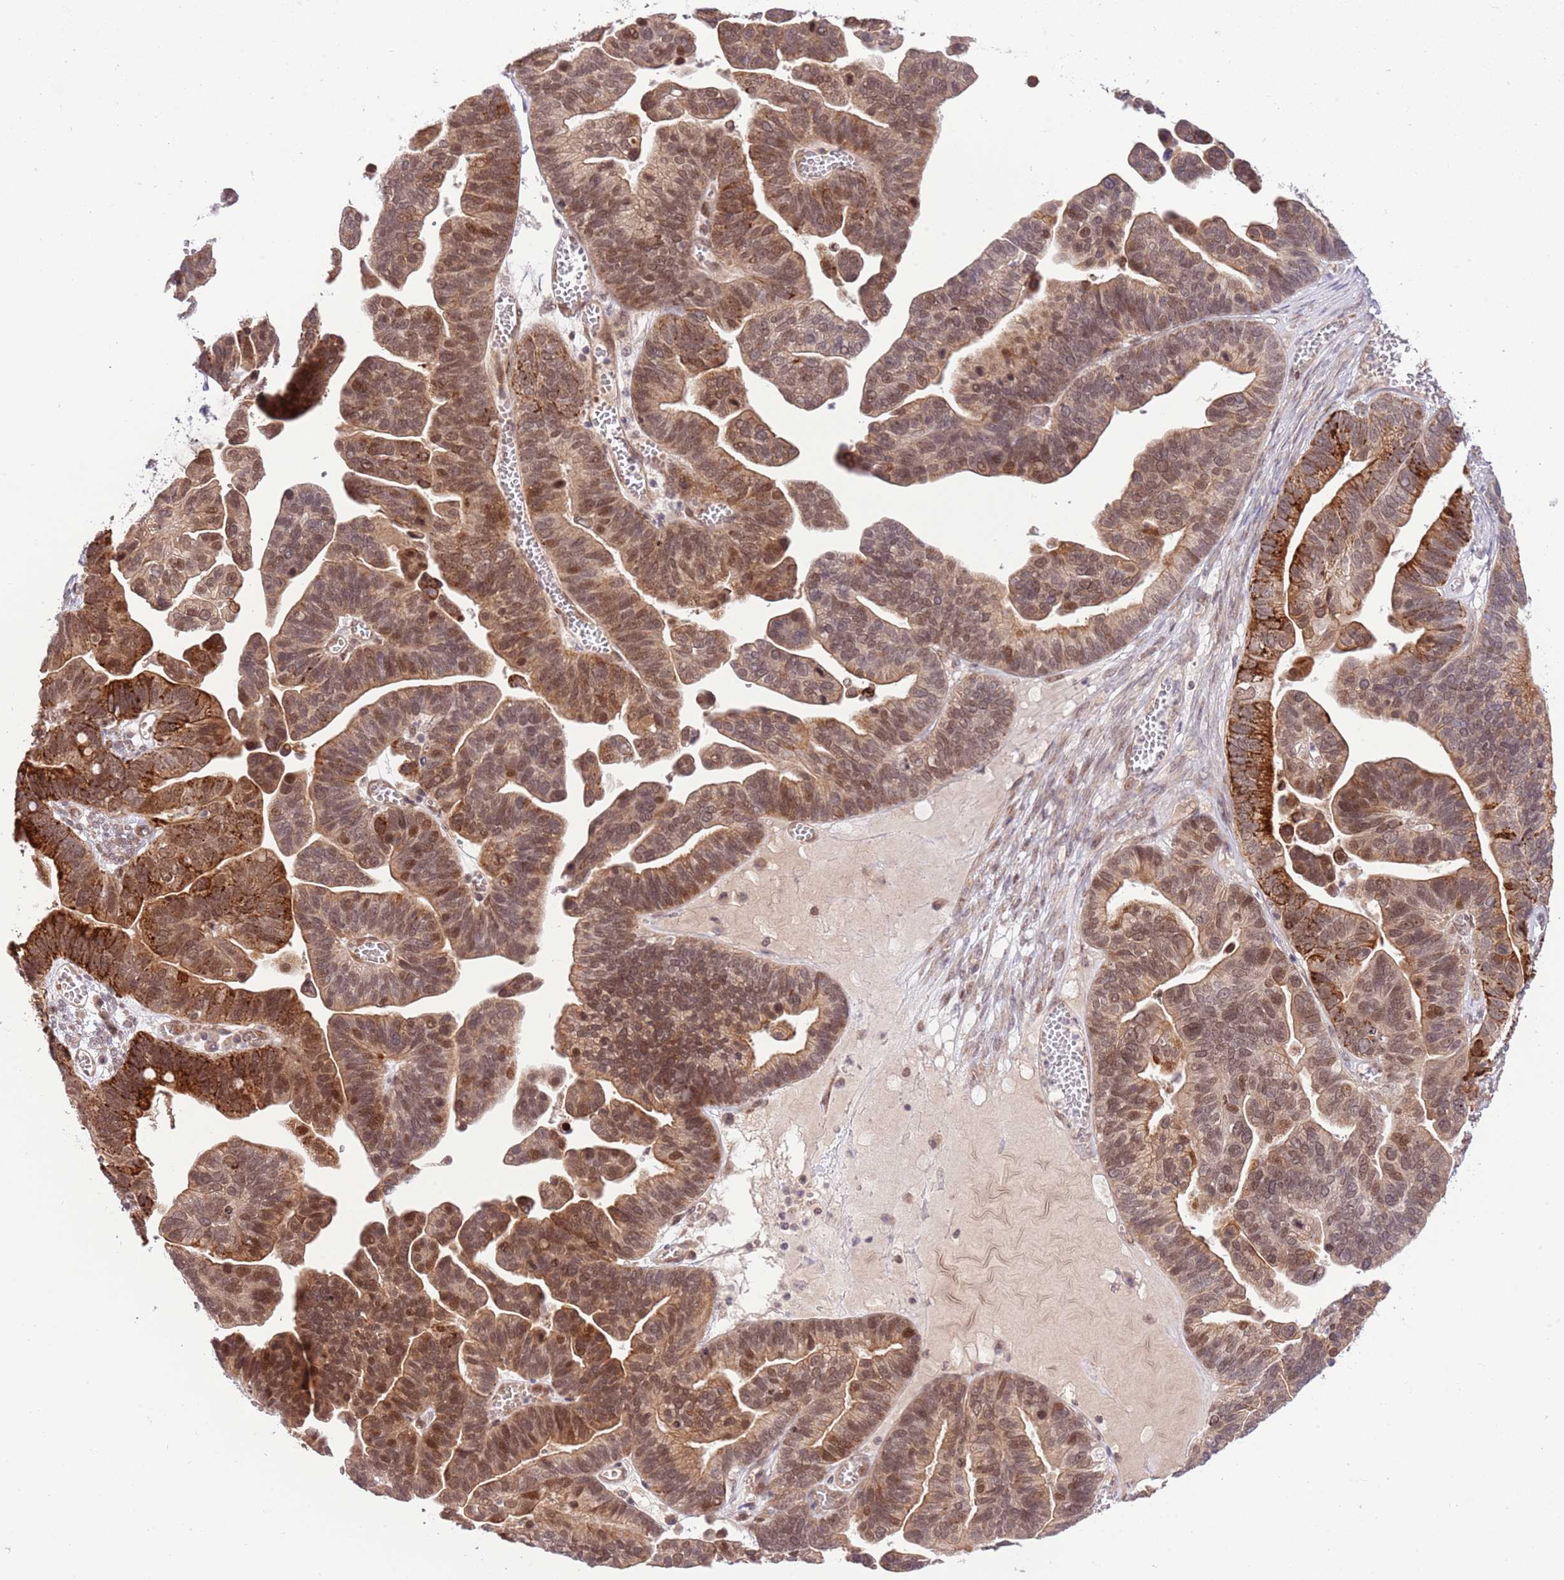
{"staining": {"intensity": "moderate", "quantity": ">75%", "location": "cytoplasmic/membranous,nuclear"}, "tissue": "ovarian cancer", "cell_type": "Tumor cells", "image_type": "cancer", "snomed": [{"axis": "morphology", "description": "Cystadenocarcinoma, serous, NOS"}, {"axis": "topography", "description": "Ovary"}], "caption": "The image shows a brown stain indicating the presence of a protein in the cytoplasmic/membranous and nuclear of tumor cells in ovarian serous cystadenocarcinoma.", "gene": "CHD1", "patient": {"sex": "female", "age": 56}}